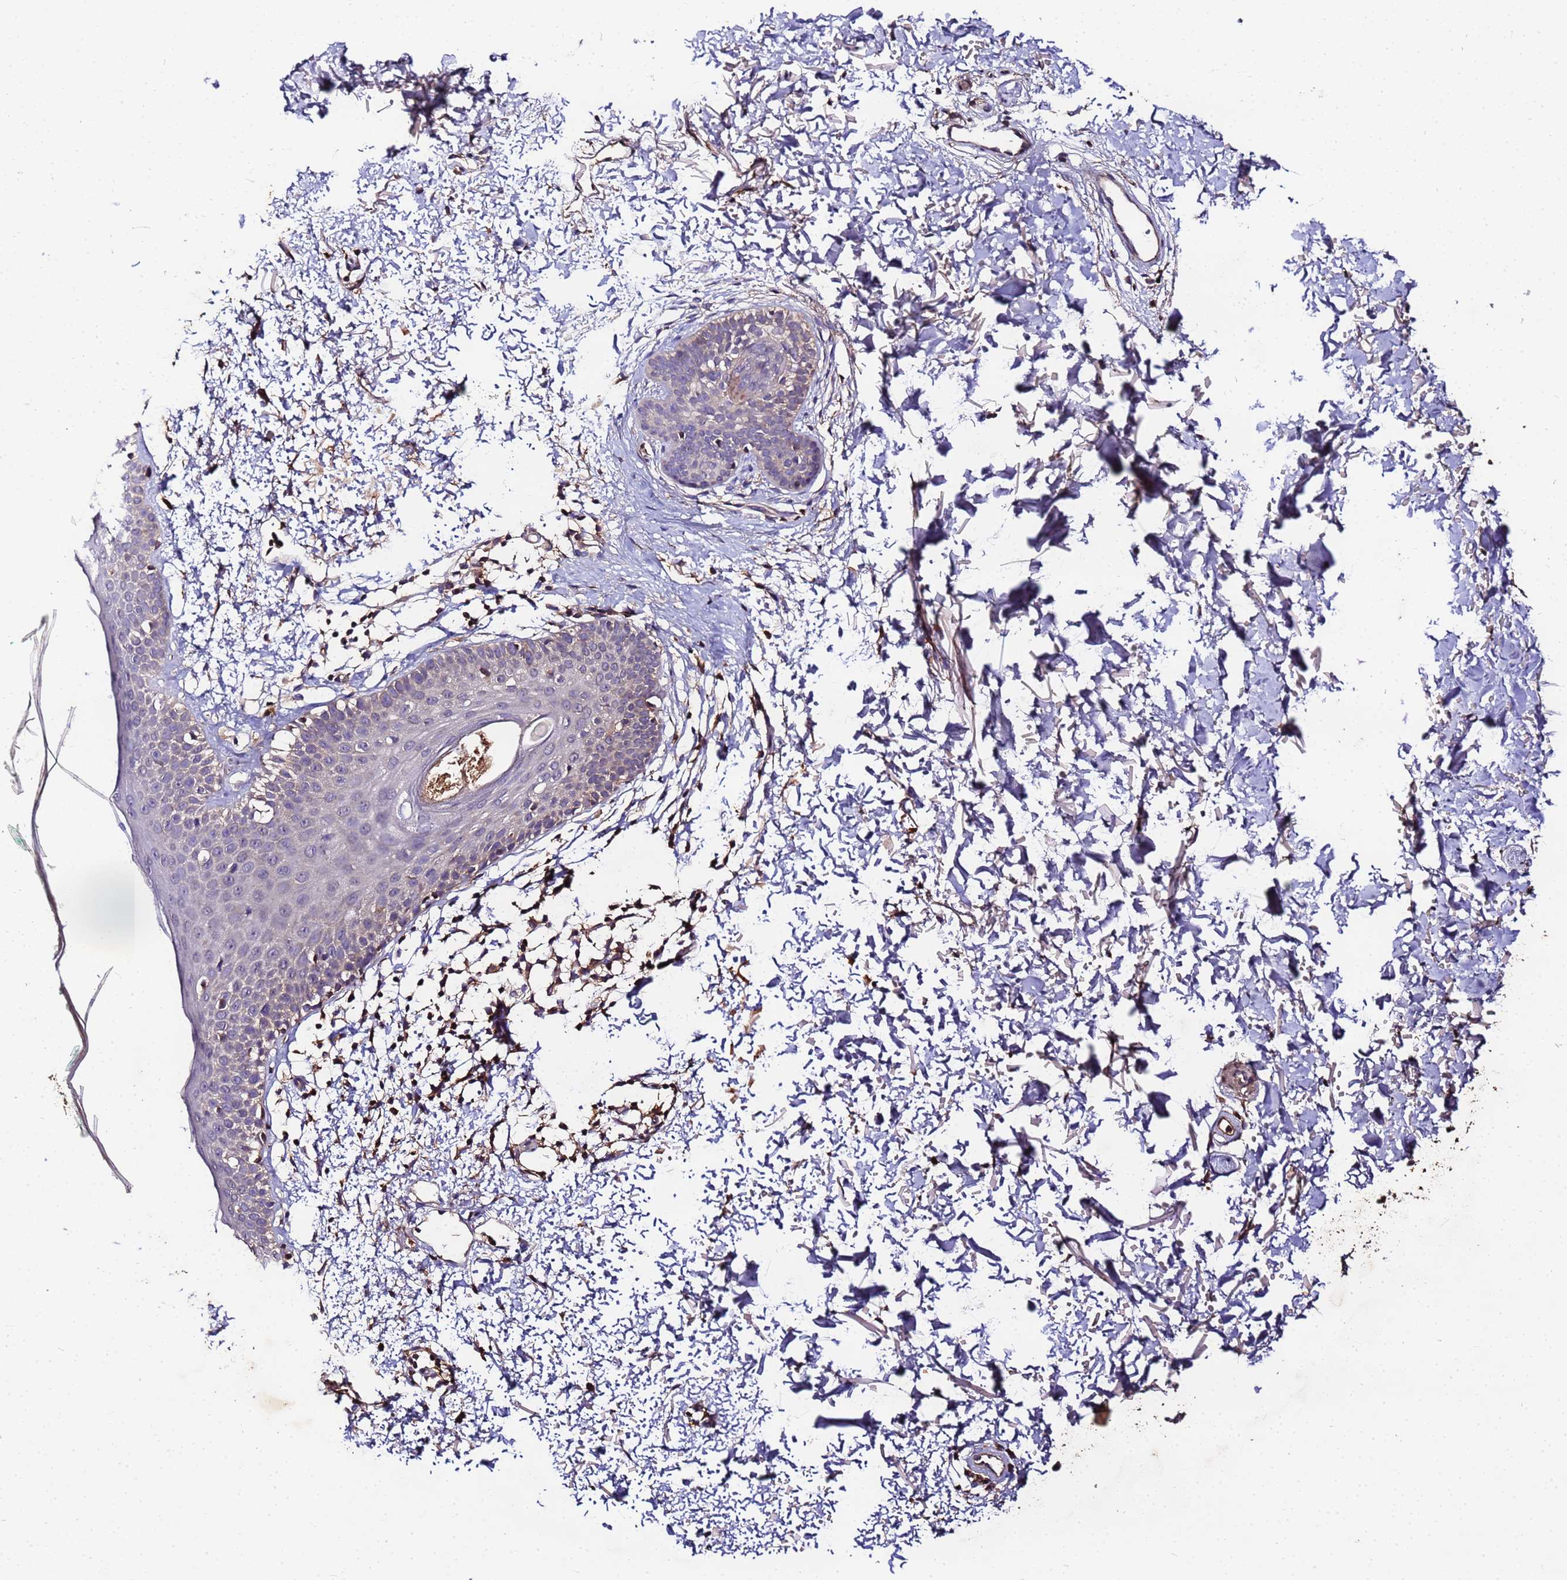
{"staining": {"intensity": "moderate", "quantity": ">75%", "location": "cytoplasmic/membranous"}, "tissue": "skin", "cell_type": "Fibroblasts", "image_type": "normal", "snomed": [{"axis": "morphology", "description": "Normal tissue, NOS"}, {"axis": "topography", "description": "Skin"}], "caption": "Protein staining exhibits moderate cytoplasmic/membranous positivity in approximately >75% of fibroblasts in benign skin. Nuclei are stained in blue.", "gene": "MTERF1", "patient": {"sex": "male", "age": 66}}